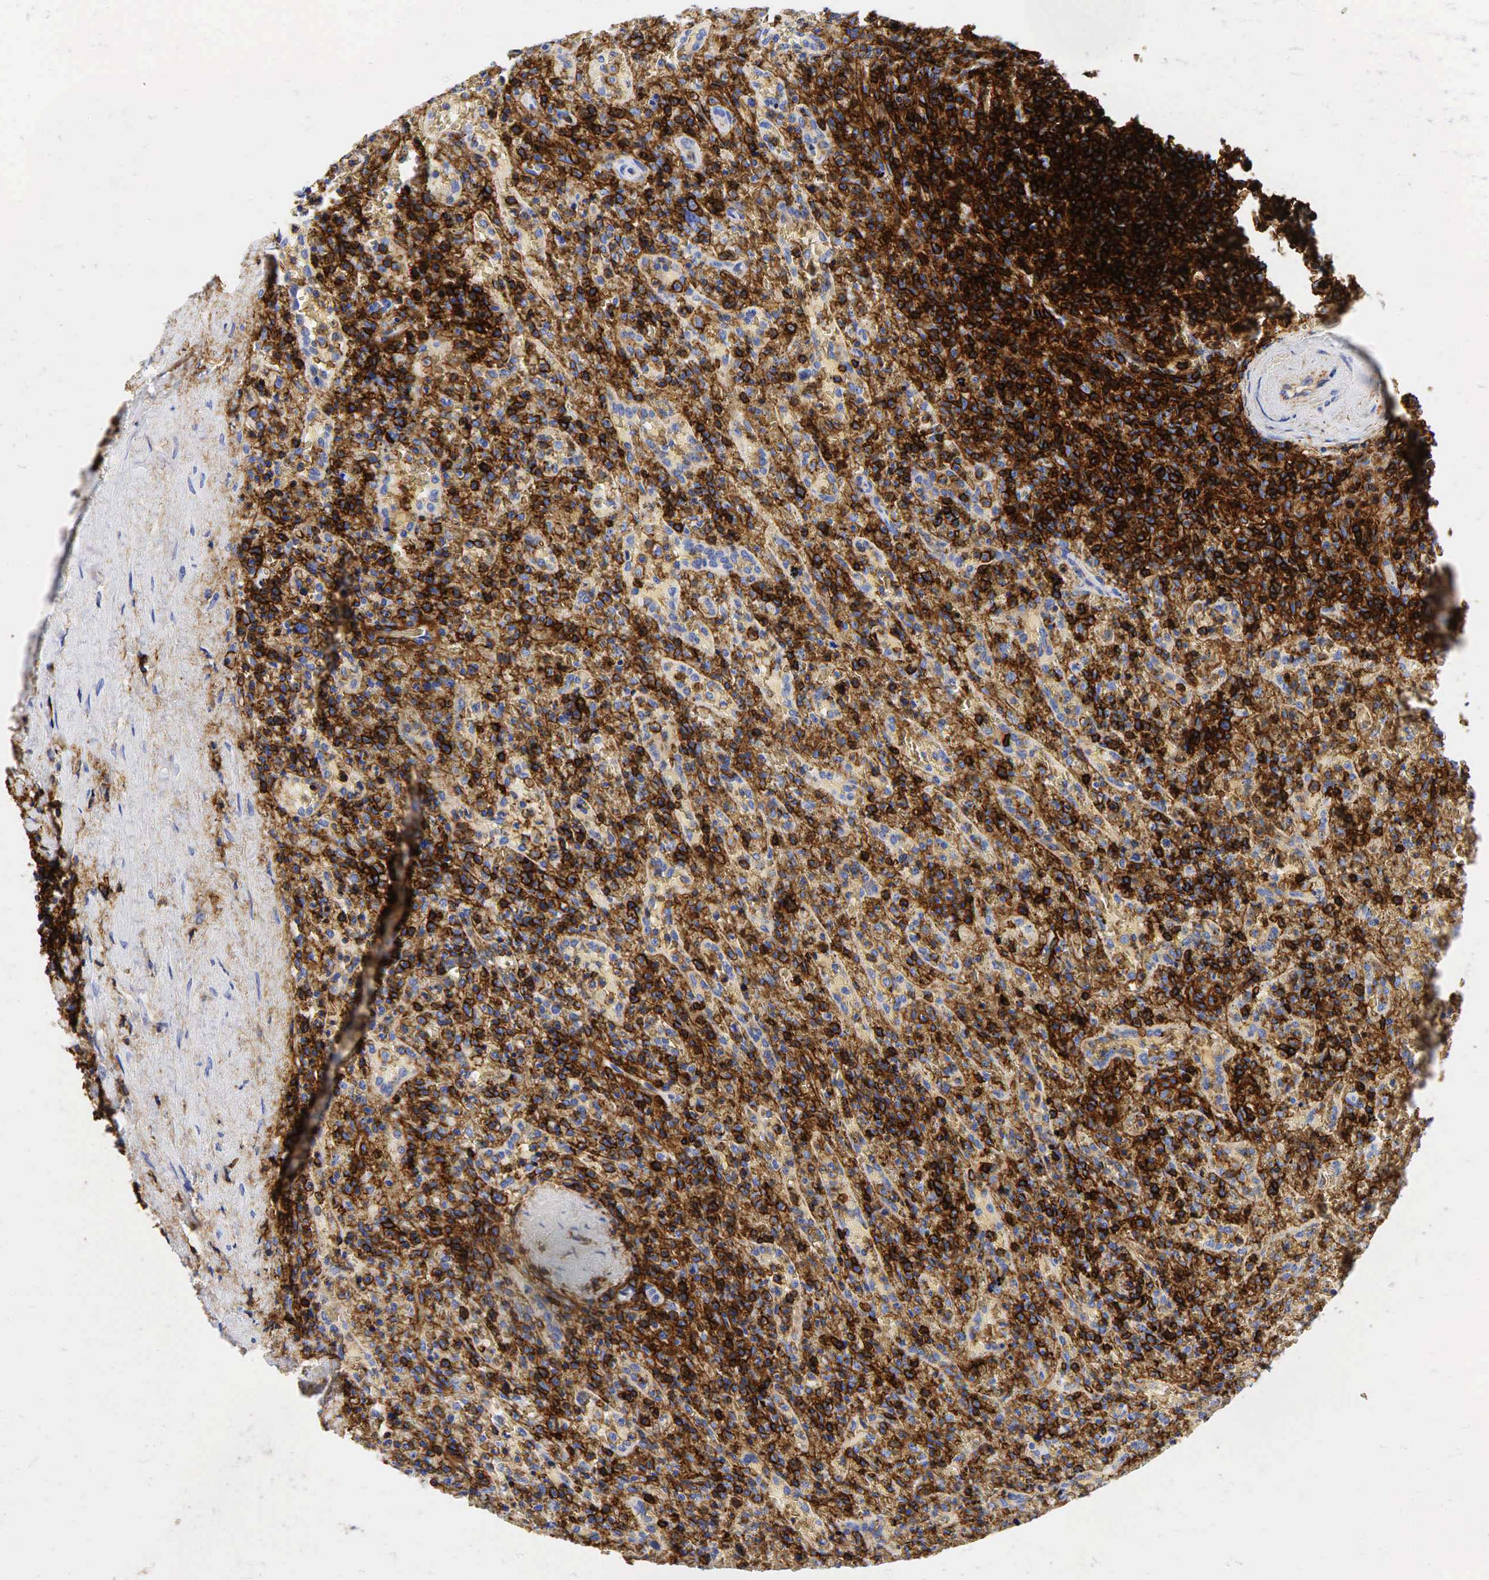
{"staining": {"intensity": "negative", "quantity": "none", "location": "none"}, "tissue": "lymphoma", "cell_type": "Tumor cells", "image_type": "cancer", "snomed": [{"axis": "morphology", "description": "Malignant lymphoma, non-Hodgkin's type, High grade"}, {"axis": "topography", "description": "Spleen"}, {"axis": "topography", "description": "Lymph node"}], "caption": "A micrograph of malignant lymphoma, non-Hodgkin's type (high-grade) stained for a protein reveals no brown staining in tumor cells.", "gene": "CD44", "patient": {"sex": "female", "age": 70}}